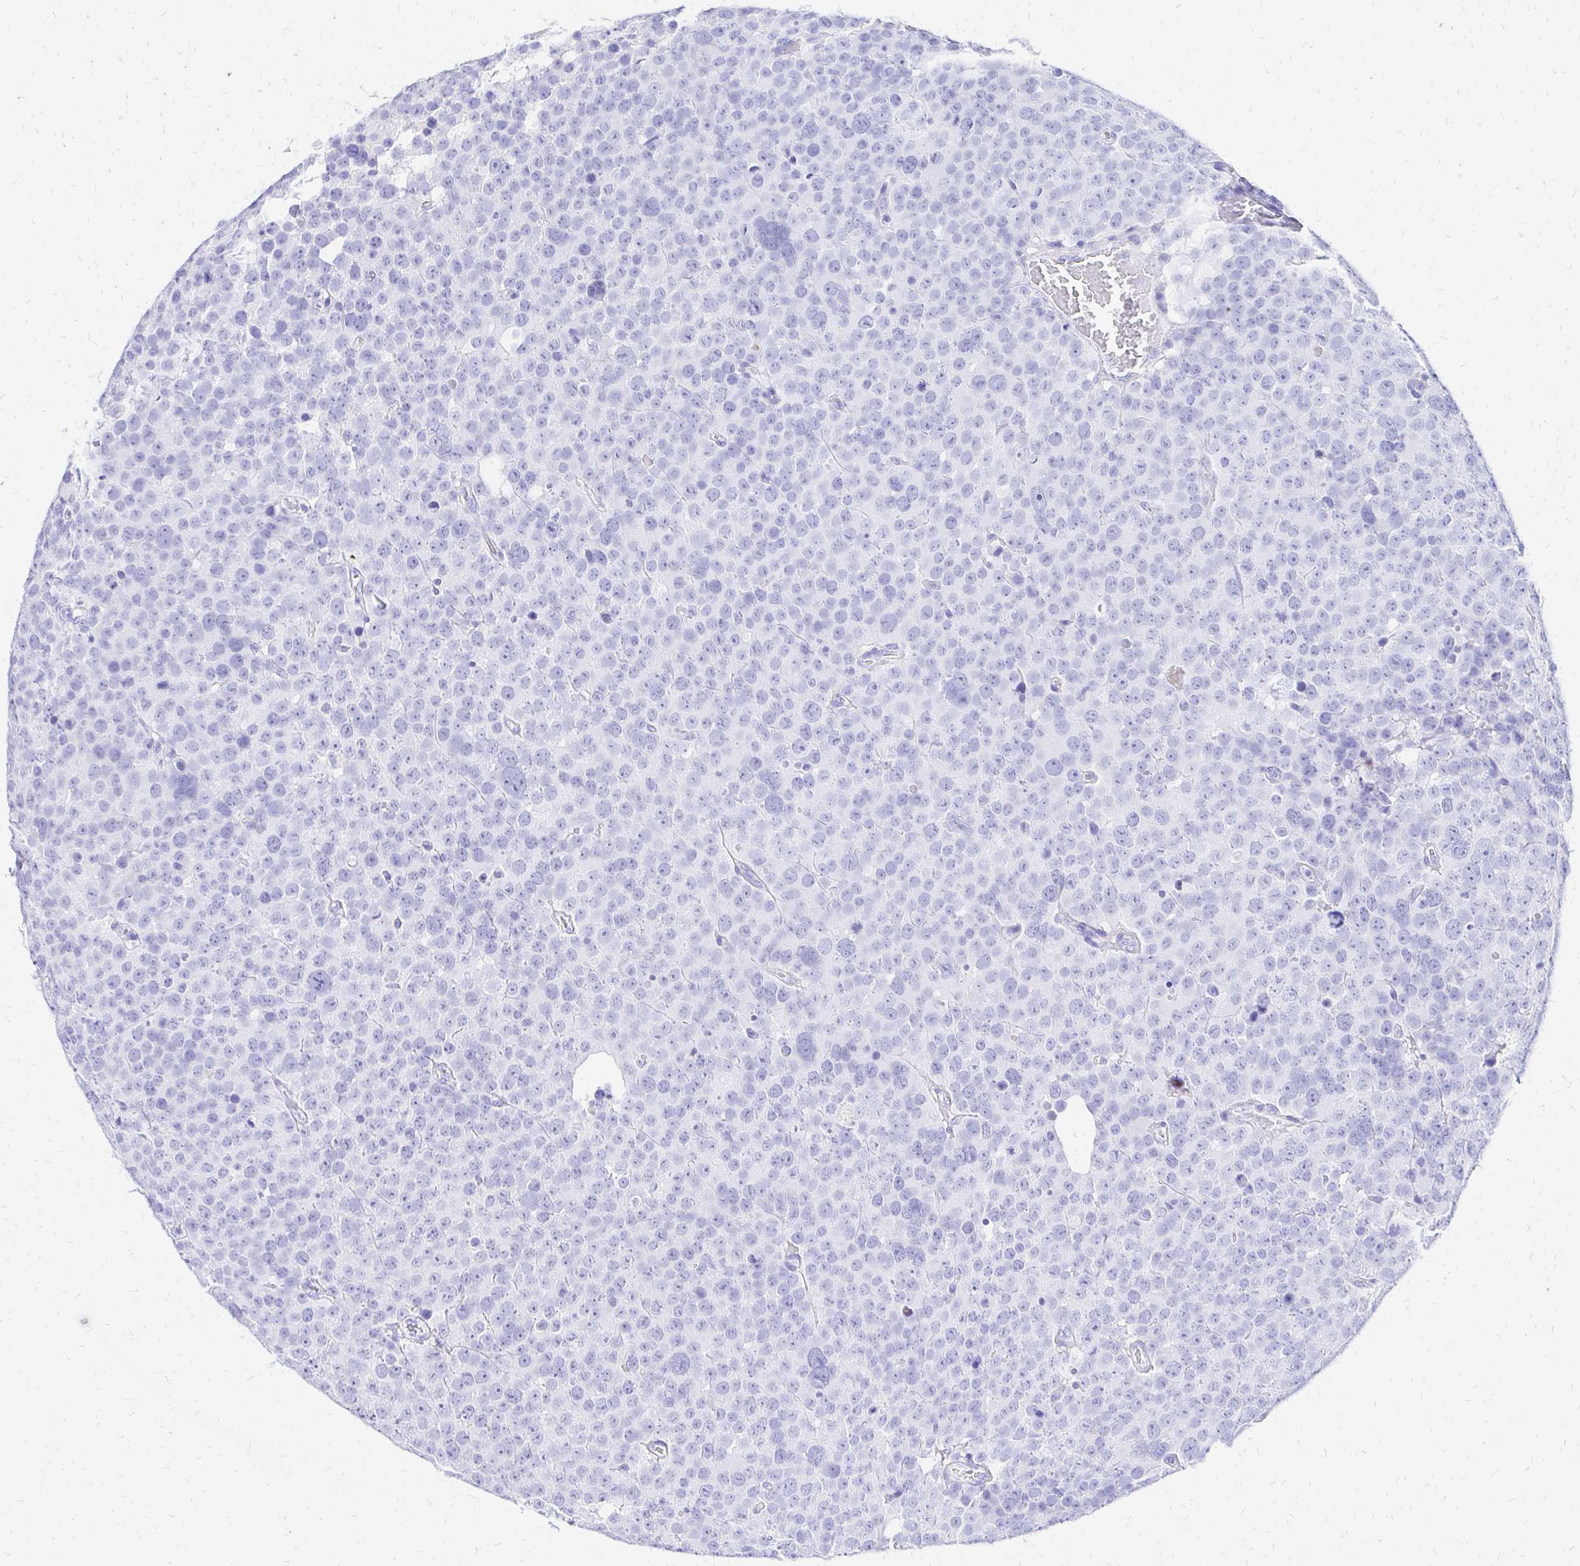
{"staining": {"intensity": "negative", "quantity": "none", "location": "none"}, "tissue": "testis cancer", "cell_type": "Tumor cells", "image_type": "cancer", "snomed": [{"axis": "morphology", "description": "Seminoma, NOS"}, {"axis": "topography", "description": "Testis"}], "caption": "Testis seminoma stained for a protein using immunohistochemistry (IHC) demonstrates no staining tumor cells.", "gene": "S100G", "patient": {"sex": "male", "age": 71}}